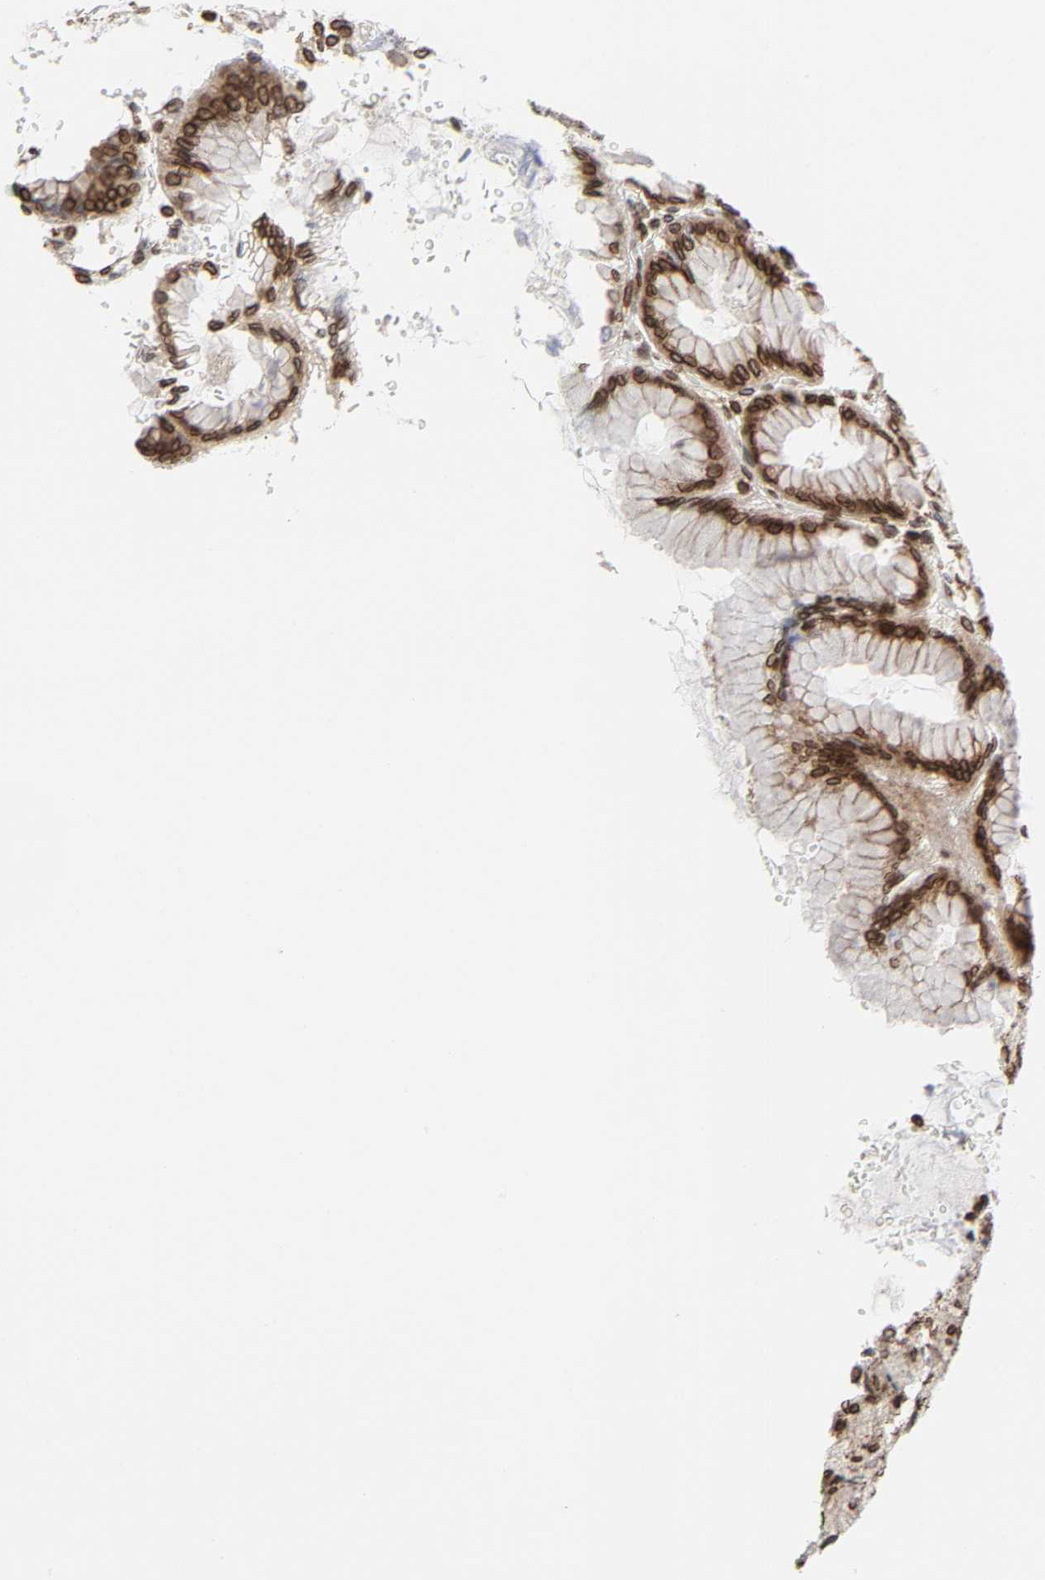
{"staining": {"intensity": "strong", "quantity": ">75%", "location": "cytoplasmic/membranous,nuclear"}, "tissue": "stomach", "cell_type": "Glandular cells", "image_type": "normal", "snomed": [{"axis": "morphology", "description": "Normal tissue, NOS"}, {"axis": "topography", "description": "Stomach, upper"}], "caption": "Stomach stained with DAB immunohistochemistry exhibits high levels of strong cytoplasmic/membranous,nuclear positivity in about >75% of glandular cells.", "gene": "RANGAP1", "patient": {"sex": "female", "age": 56}}